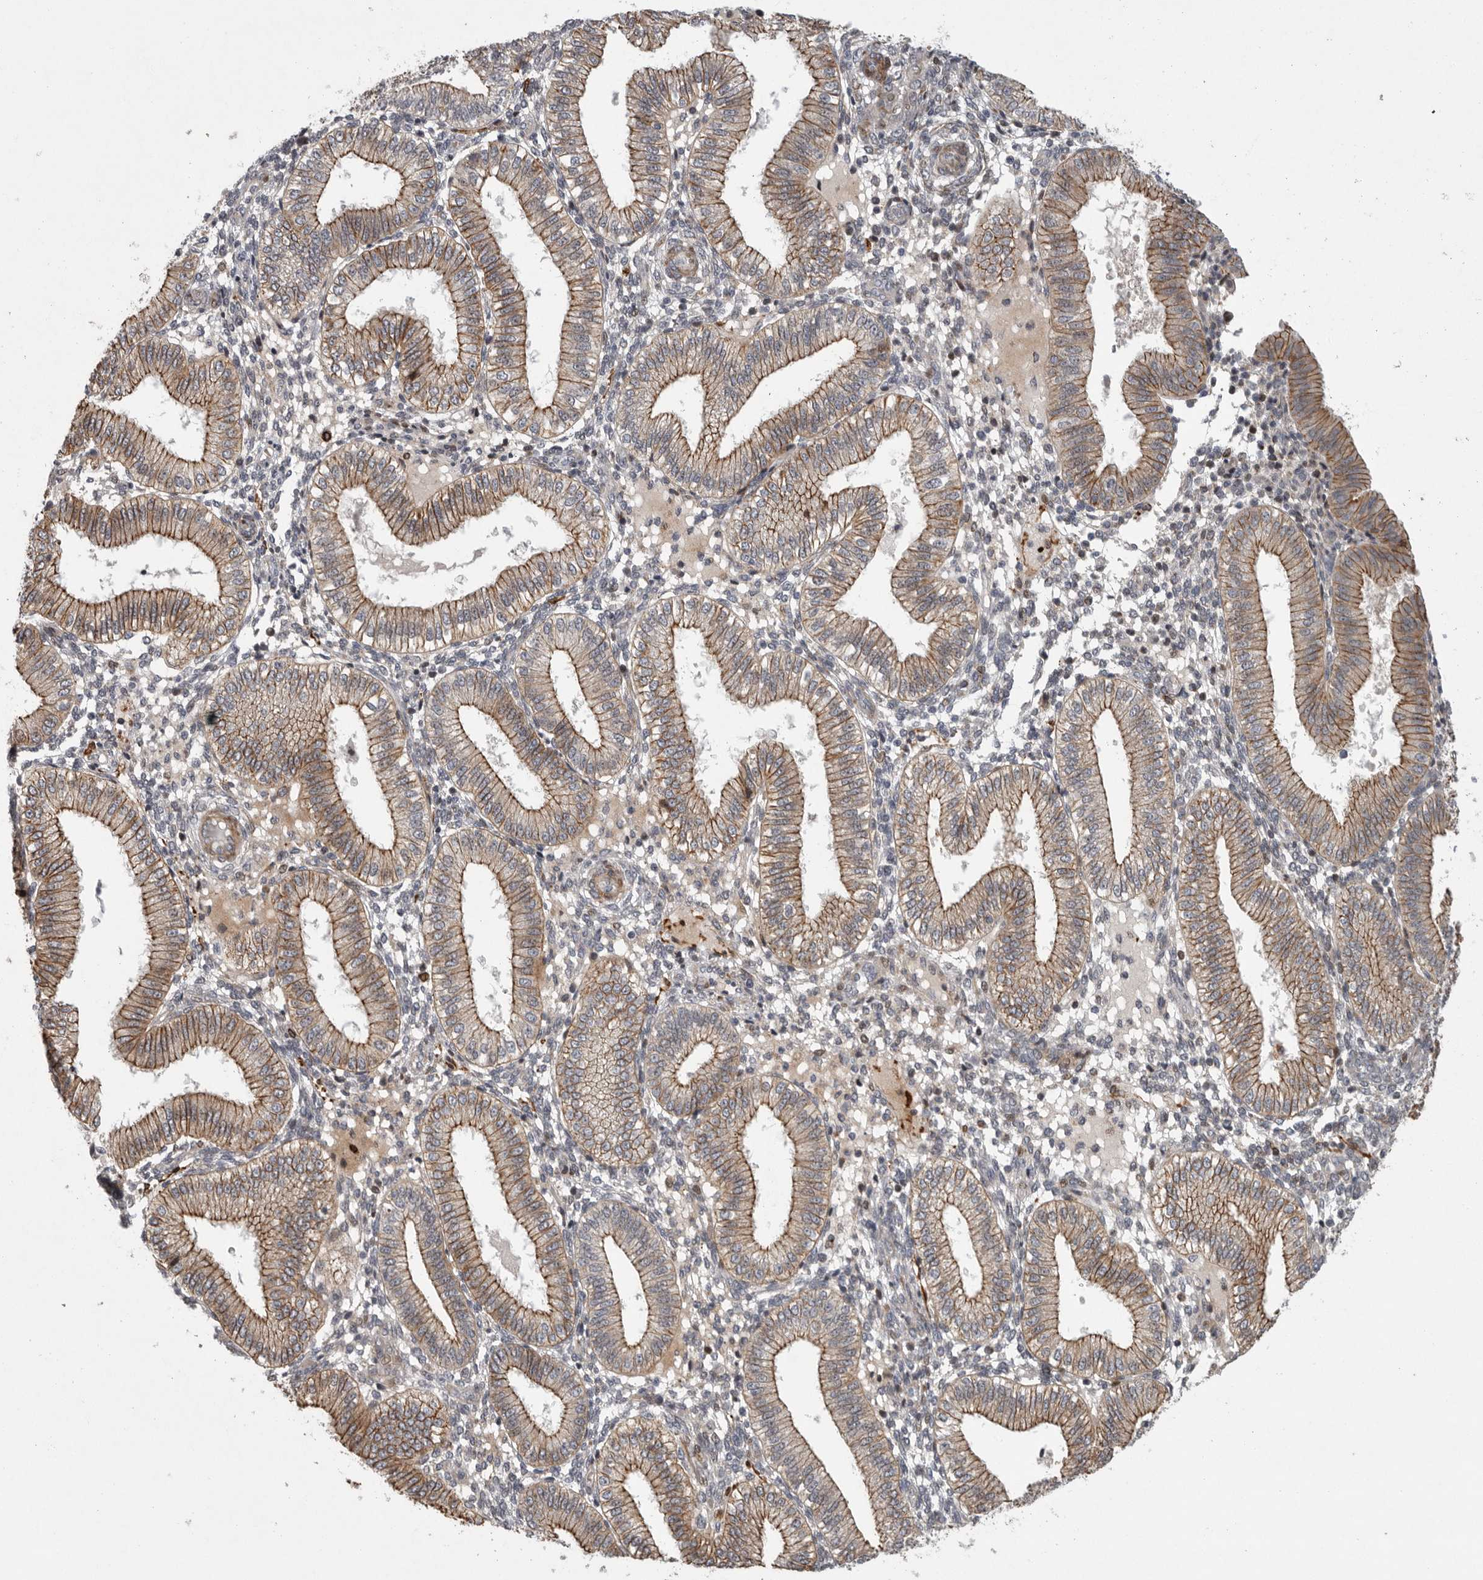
{"staining": {"intensity": "negative", "quantity": "none", "location": "none"}, "tissue": "endometrium", "cell_type": "Cells in endometrial stroma", "image_type": "normal", "snomed": [{"axis": "morphology", "description": "Normal tissue, NOS"}, {"axis": "topography", "description": "Endometrium"}], "caption": "Immunohistochemistry (IHC) image of unremarkable endometrium: human endometrium stained with DAB (3,3'-diaminobenzidine) exhibits no significant protein positivity in cells in endometrial stroma.", "gene": "MPDZ", "patient": {"sex": "female", "age": 39}}